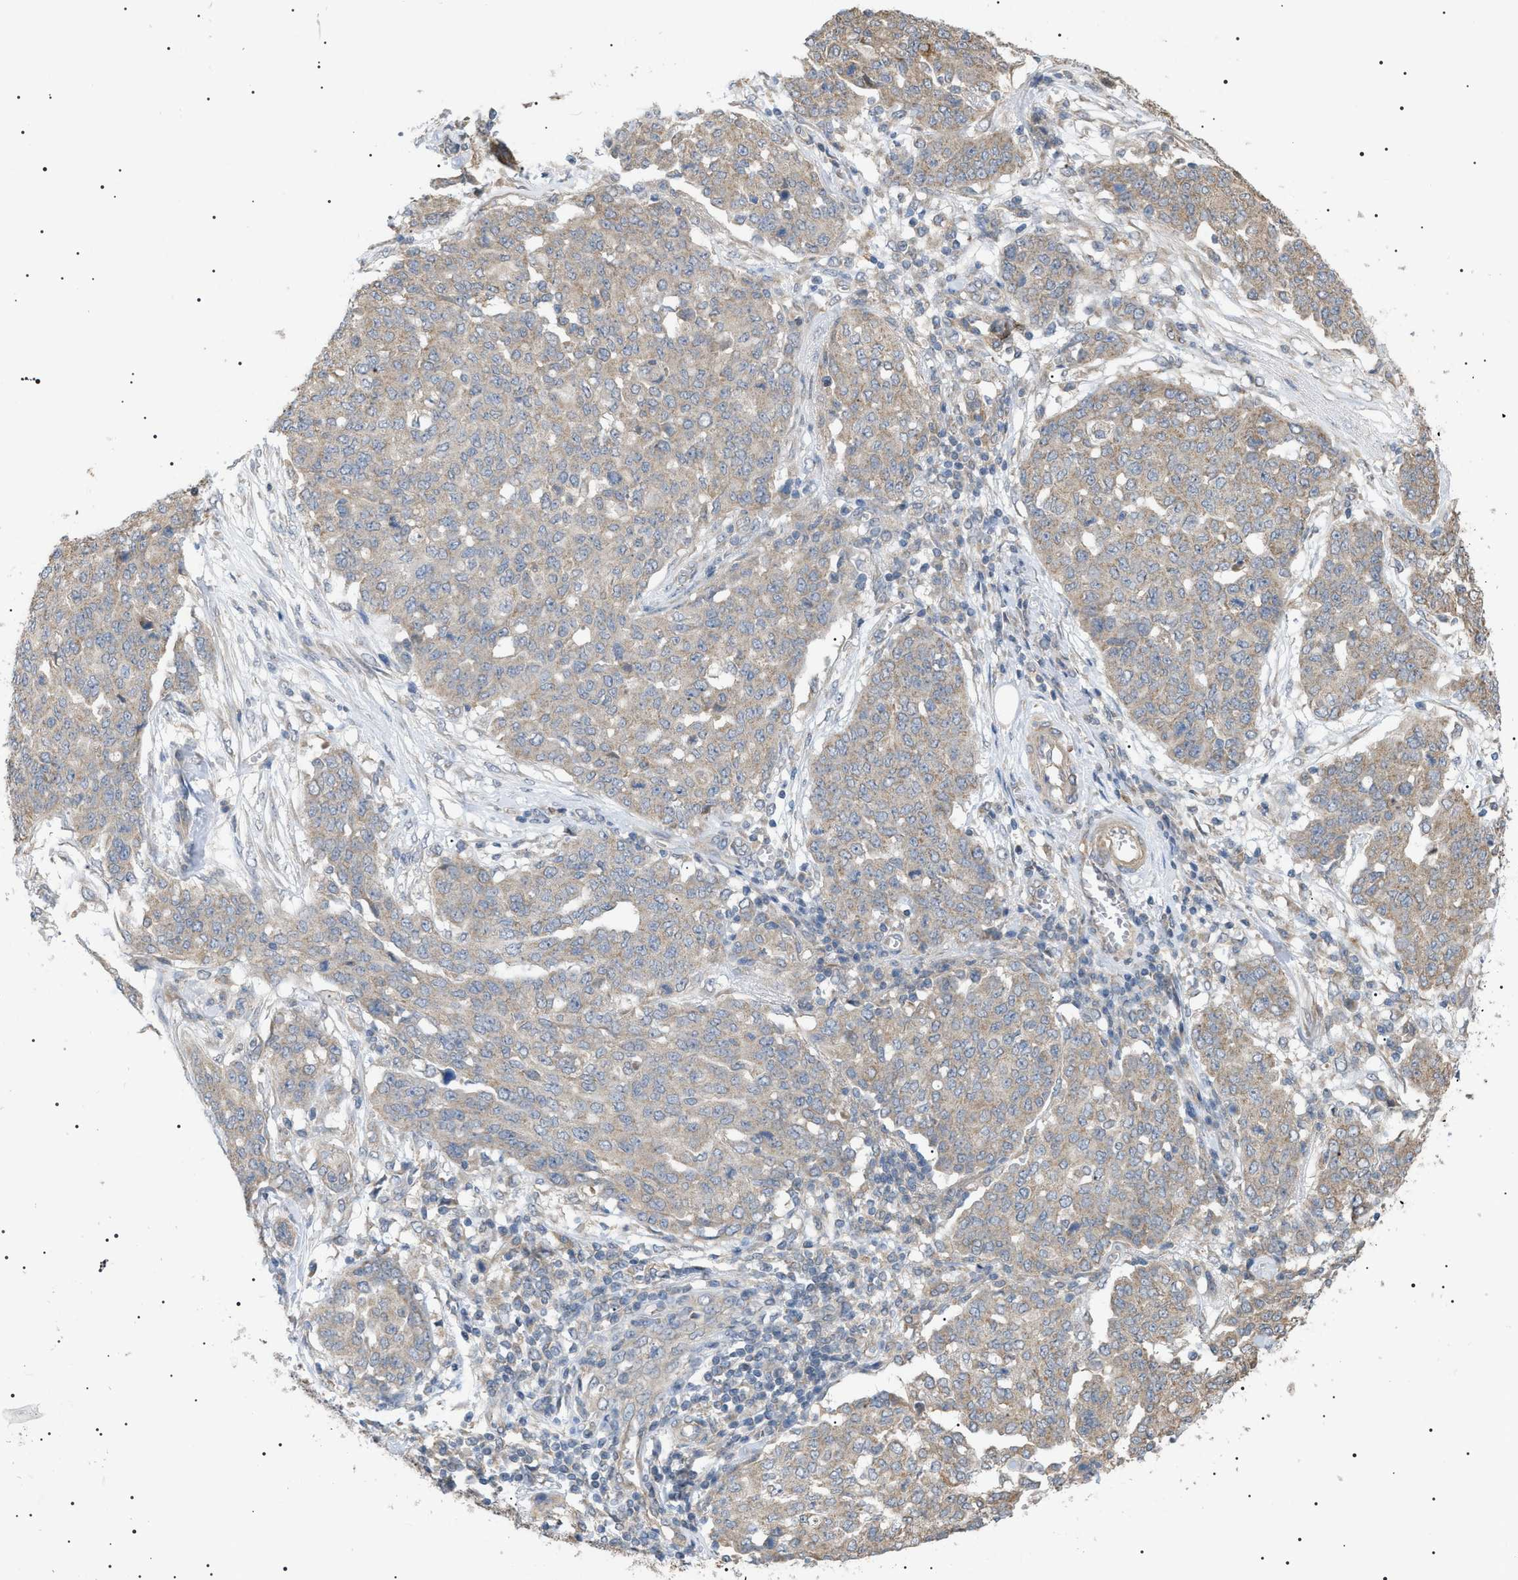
{"staining": {"intensity": "weak", "quantity": ">75%", "location": "cytoplasmic/membranous"}, "tissue": "ovarian cancer", "cell_type": "Tumor cells", "image_type": "cancer", "snomed": [{"axis": "morphology", "description": "Cystadenocarcinoma, serous, NOS"}, {"axis": "topography", "description": "Soft tissue"}, {"axis": "topography", "description": "Ovary"}], "caption": "Tumor cells demonstrate low levels of weak cytoplasmic/membranous positivity in approximately >75% of cells in ovarian cancer (serous cystadenocarcinoma).", "gene": "IRS2", "patient": {"sex": "female", "age": 57}}